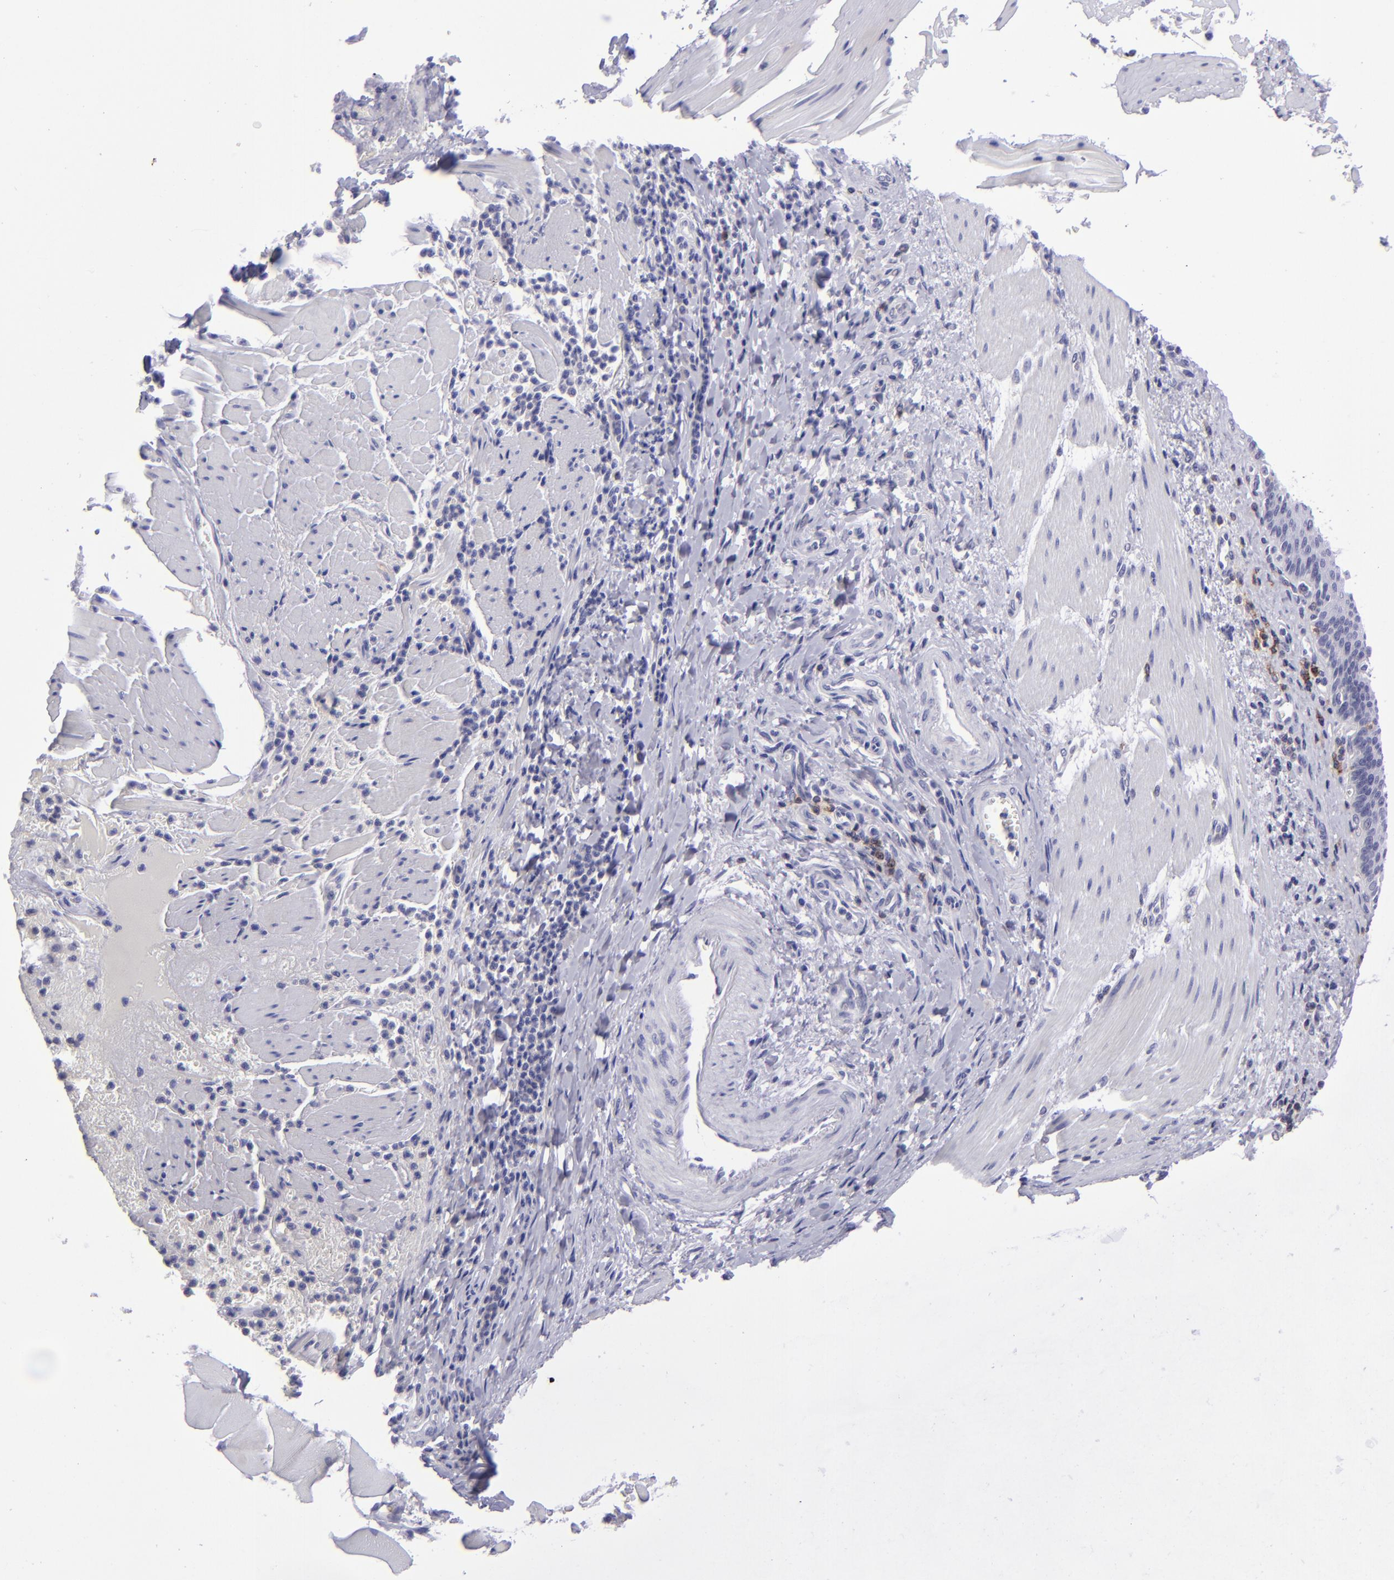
{"staining": {"intensity": "negative", "quantity": "none", "location": "none"}, "tissue": "esophagus", "cell_type": "Squamous epithelial cells", "image_type": "normal", "snomed": [{"axis": "morphology", "description": "Normal tissue, NOS"}, {"axis": "topography", "description": "Esophagus"}], "caption": "The photomicrograph shows no significant staining in squamous epithelial cells of esophagus. (DAB IHC visualized using brightfield microscopy, high magnification).", "gene": "CD48", "patient": {"sex": "female", "age": 61}}